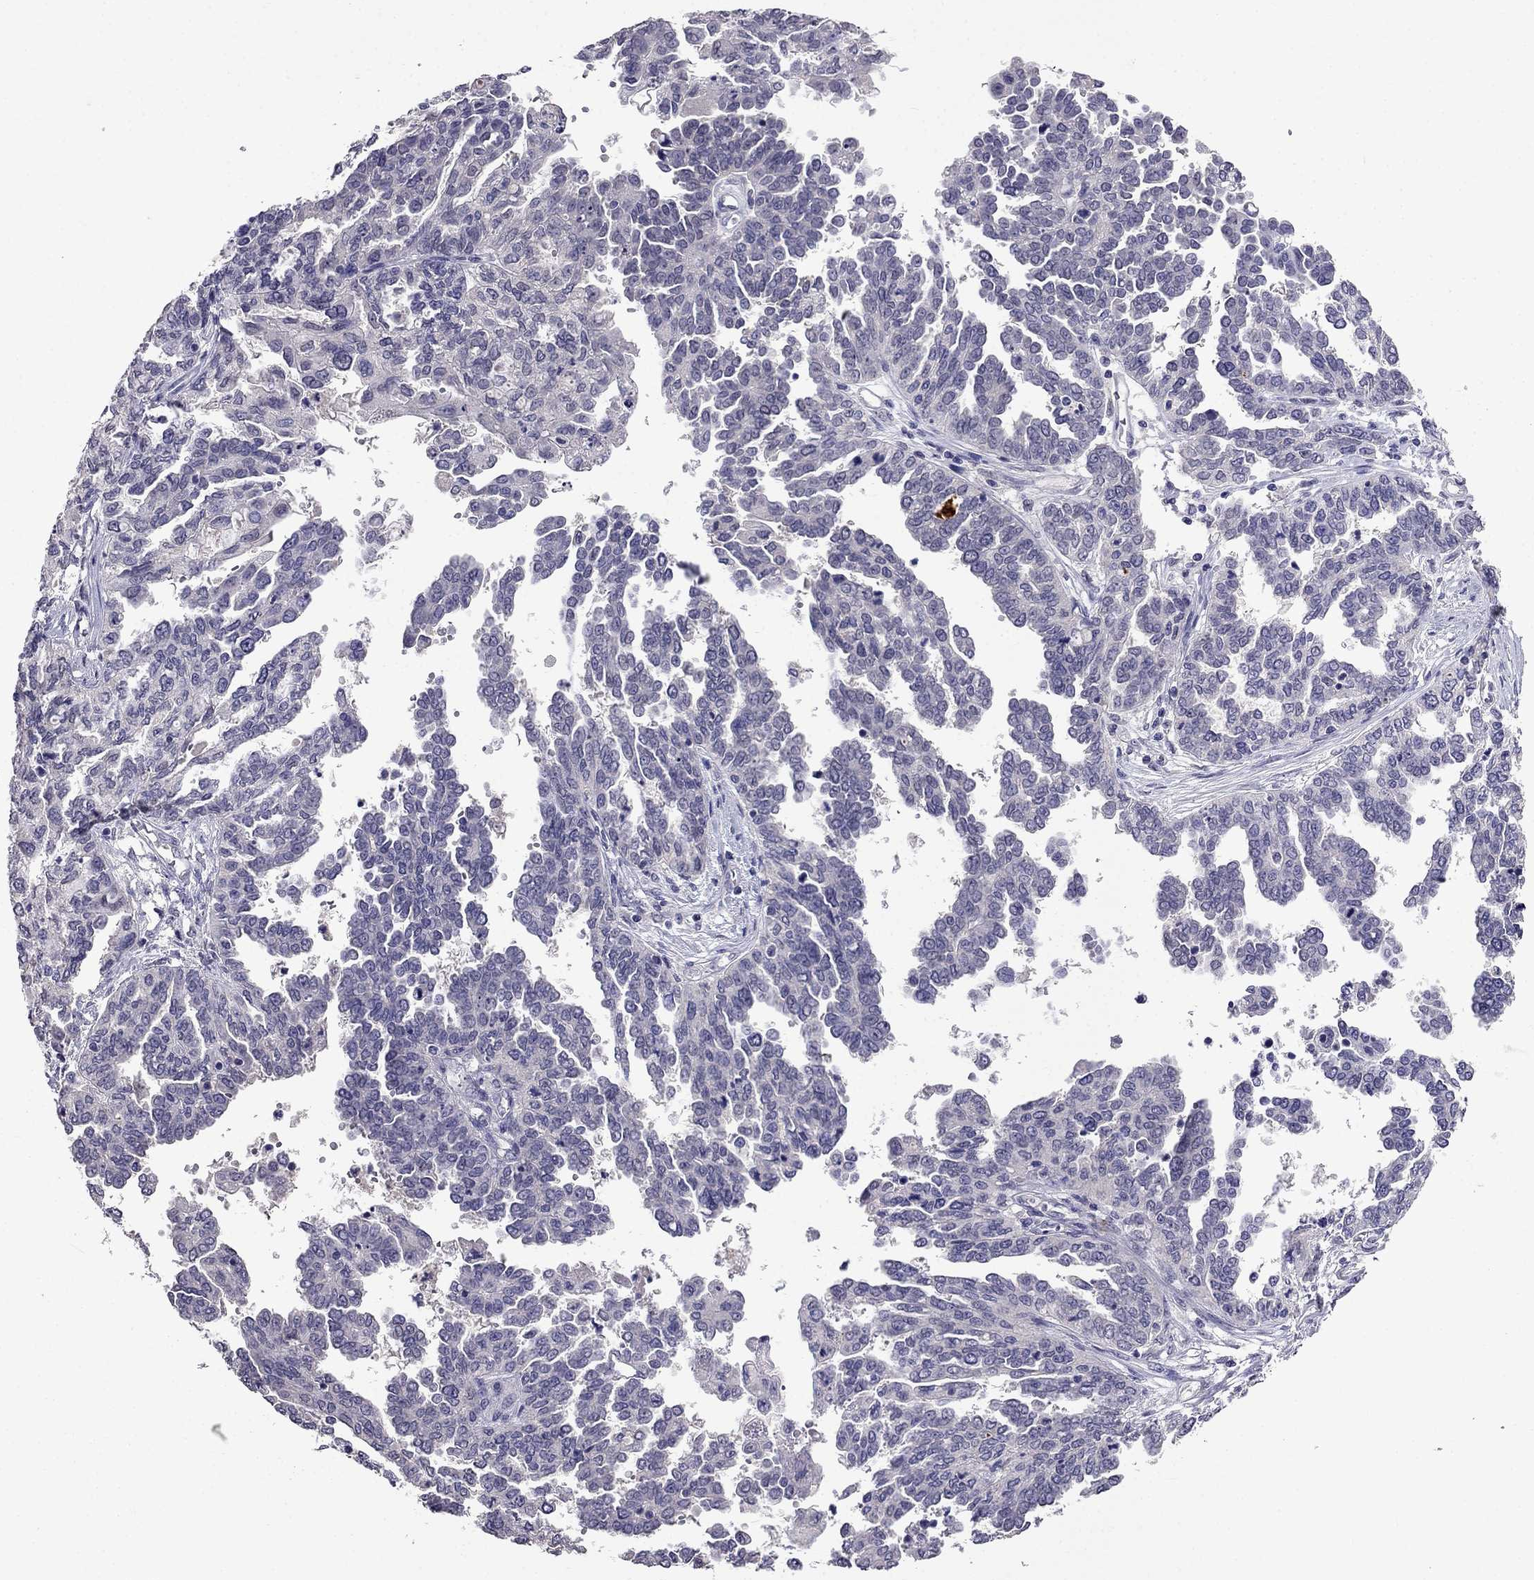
{"staining": {"intensity": "negative", "quantity": "none", "location": "none"}, "tissue": "ovarian cancer", "cell_type": "Tumor cells", "image_type": "cancer", "snomed": [{"axis": "morphology", "description": "Cystadenocarcinoma, serous, NOS"}, {"axis": "topography", "description": "Ovary"}], "caption": "Ovarian serous cystadenocarcinoma was stained to show a protein in brown. There is no significant expression in tumor cells. (IHC, brightfield microscopy, high magnification).", "gene": "AQP9", "patient": {"sex": "female", "age": 53}}